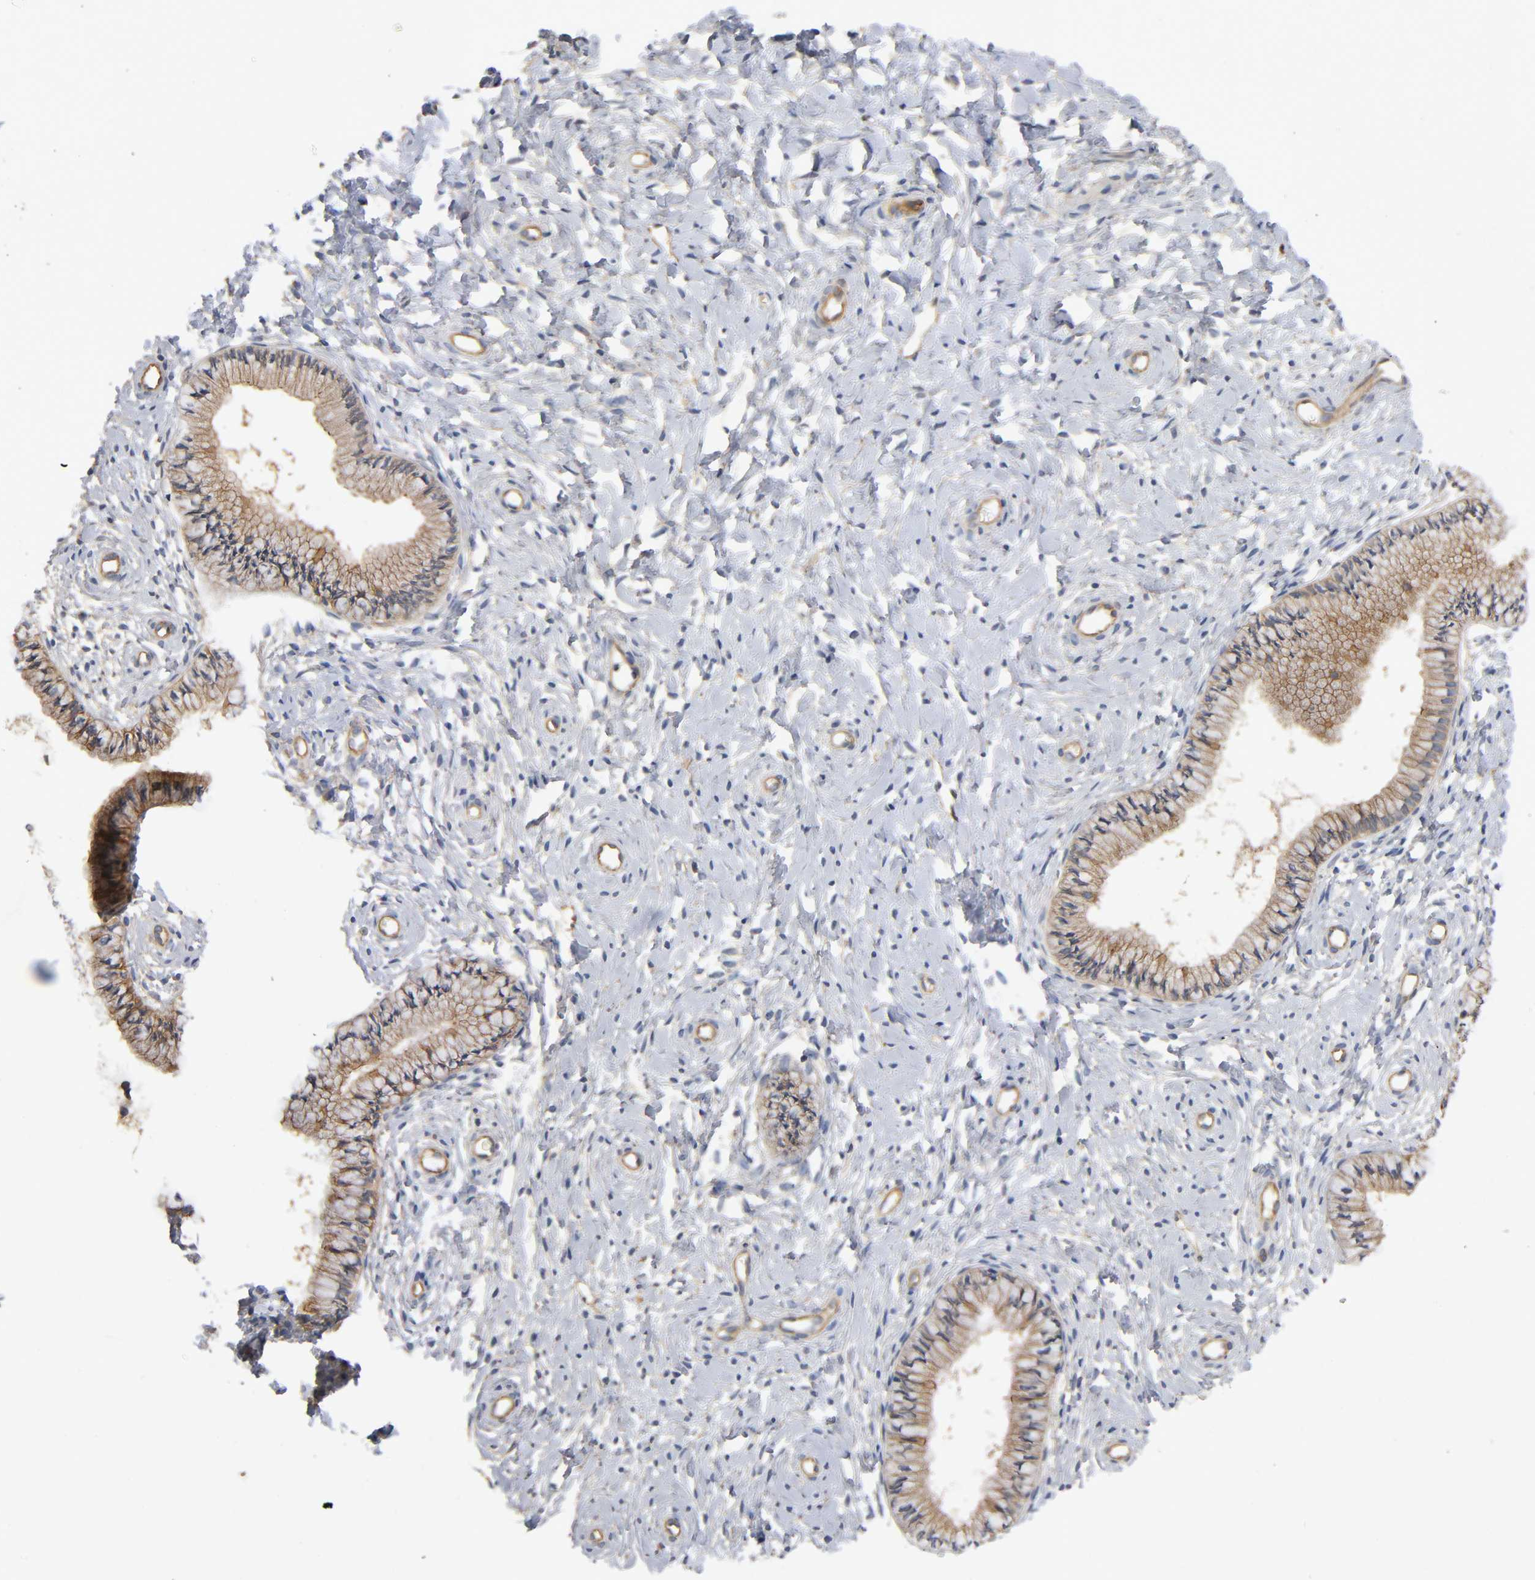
{"staining": {"intensity": "moderate", "quantity": ">75%", "location": "cytoplasmic/membranous"}, "tissue": "cervix", "cell_type": "Glandular cells", "image_type": "normal", "snomed": [{"axis": "morphology", "description": "Normal tissue, NOS"}, {"axis": "topography", "description": "Cervix"}], "caption": "Protein expression analysis of unremarkable human cervix reveals moderate cytoplasmic/membranous positivity in about >75% of glandular cells. Using DAB (3,3'-diaminobenzidine) (brown) and hematoxylin (blue) stains, captured at high magnification using brightfield microscopy.", "gene": "MARS1", "patient": {"sex": "female", "age": 46}}